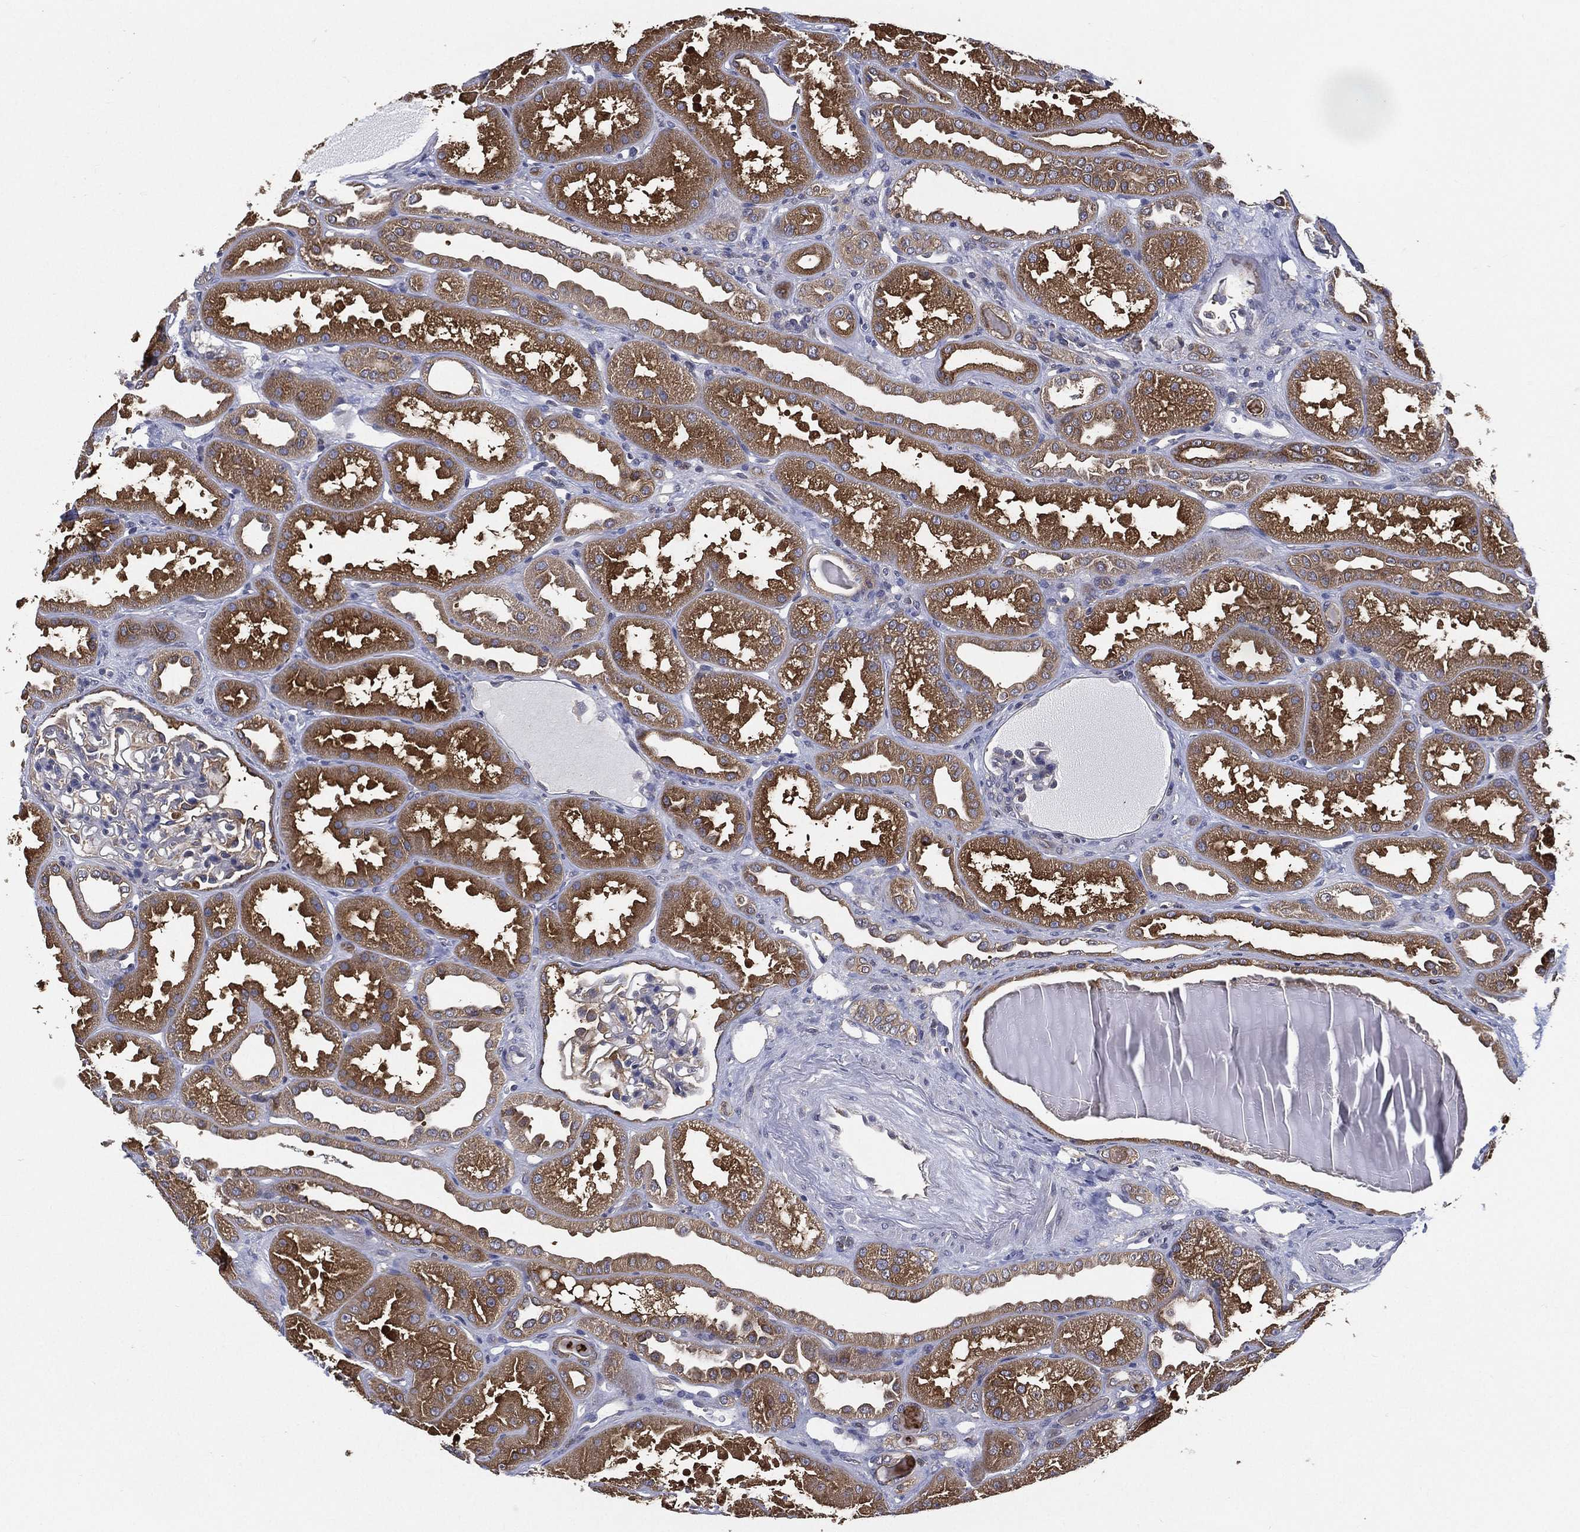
{"staining": {"intensity": "negative", "quantity": "none", "location": "none"}, "tissue": "kidney", "cell_type": "Cells in glomeruli", "image_type": "normal", "snomed": [{"axis": "morphology", "description": "Normal tissue, NOS"}, {"axis": "topography", "description": "Kidney"}], "caption": "This image is of benign kidney stained with immunohistochemistry to label a protein in brown with the nuclei are counter-stained blue. There is no staining in cells in glomeruli. Nuclei are stained in blue.", "gene": "SMPD3", "patient": {"sex": "male", "age": 61}}